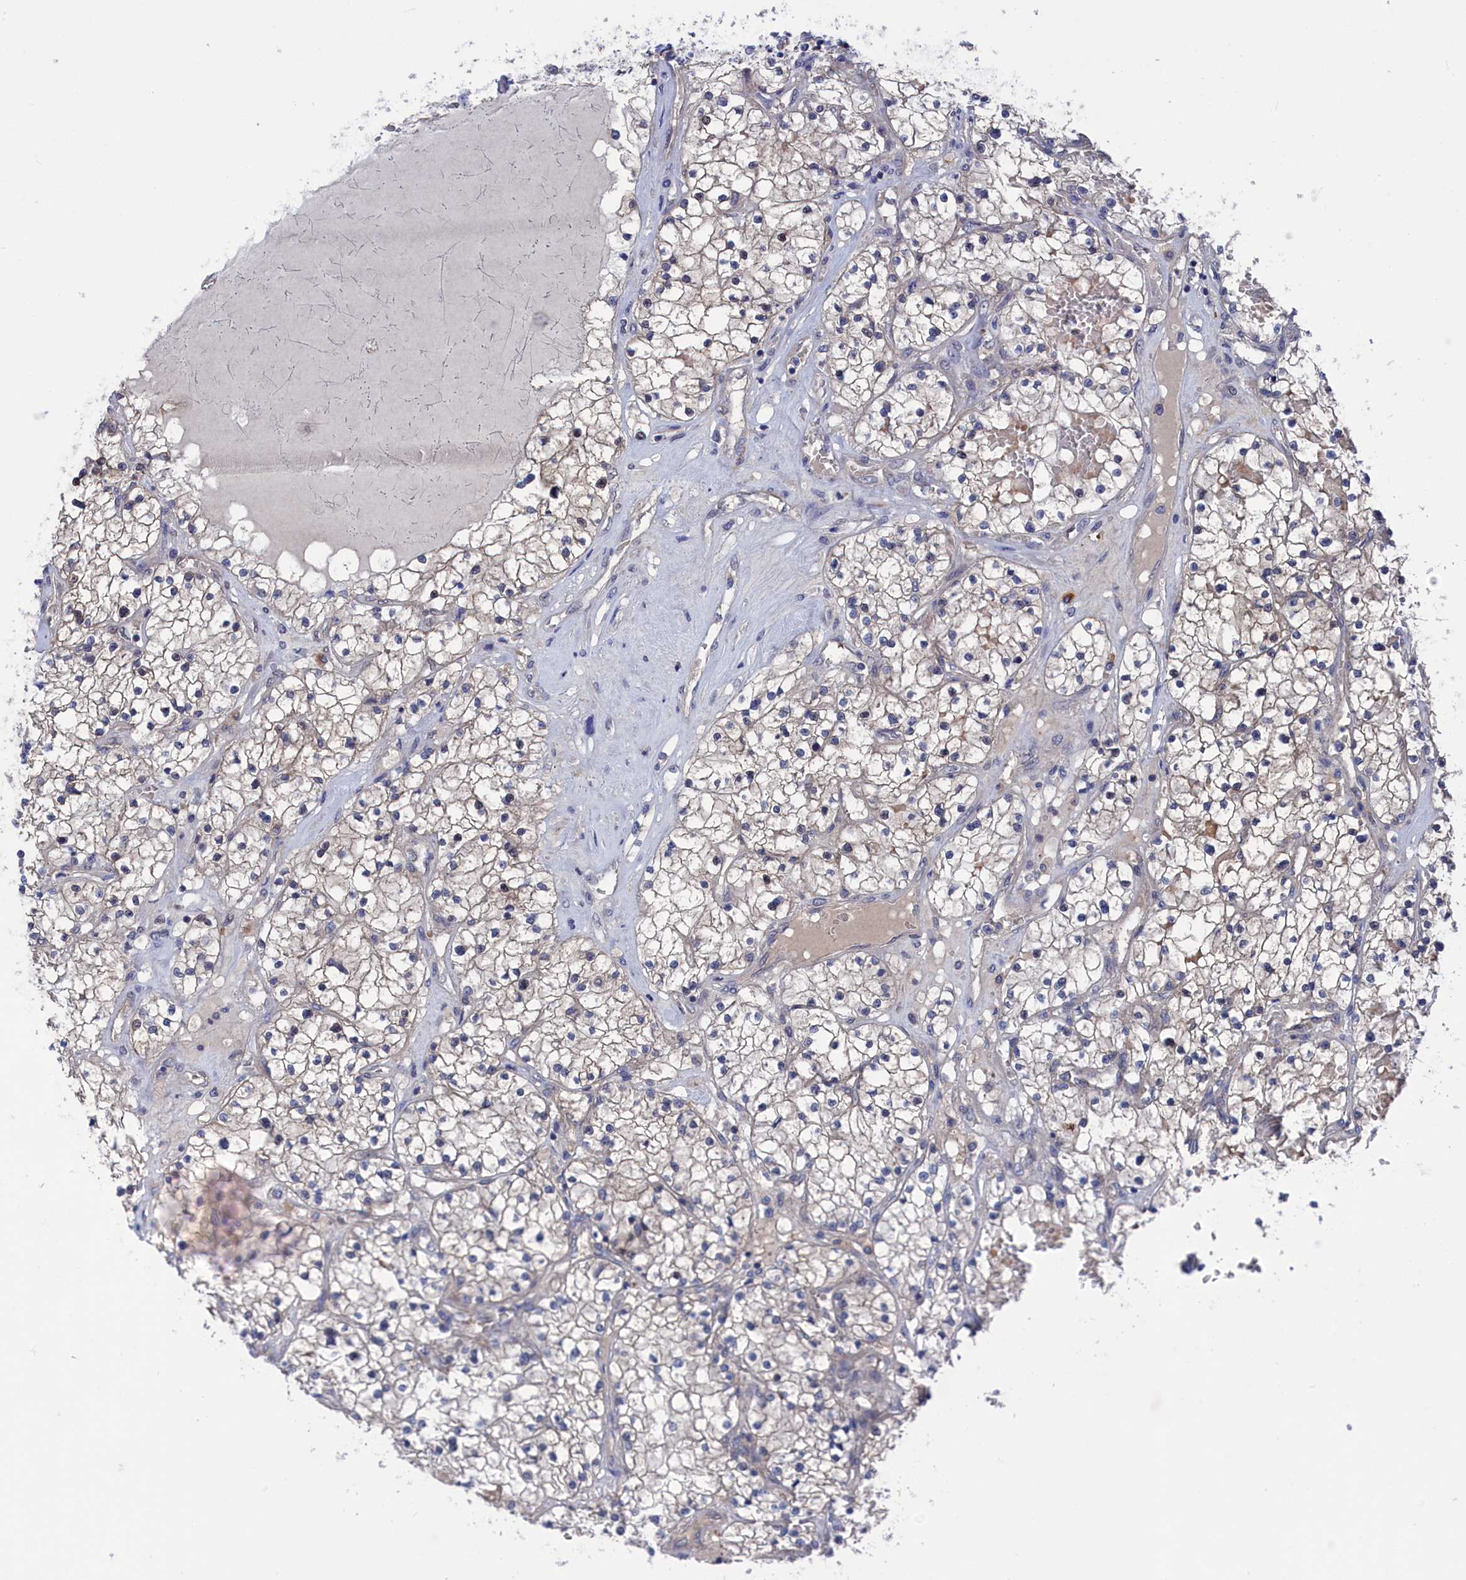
{"staining": {"intensity": "negative", "quantity": "none", "location": "none"}, "tissue": "renal cancer", "cell_type": "Tumor cells", "image_type": "cancer", "snomed": [{"axis": "morphology", "description": "Normal tissue, NOS"}, {"axis": "morphology", "description": "Adenocarcinoma, NOS"}, {"axis": "topography", "description": "Kidney"}], "caption": "The image demonstrates no staining of tumor cells in renal cancer.", "gene": "NUTF2", "patient": {"sex": "male", "age": 68}}